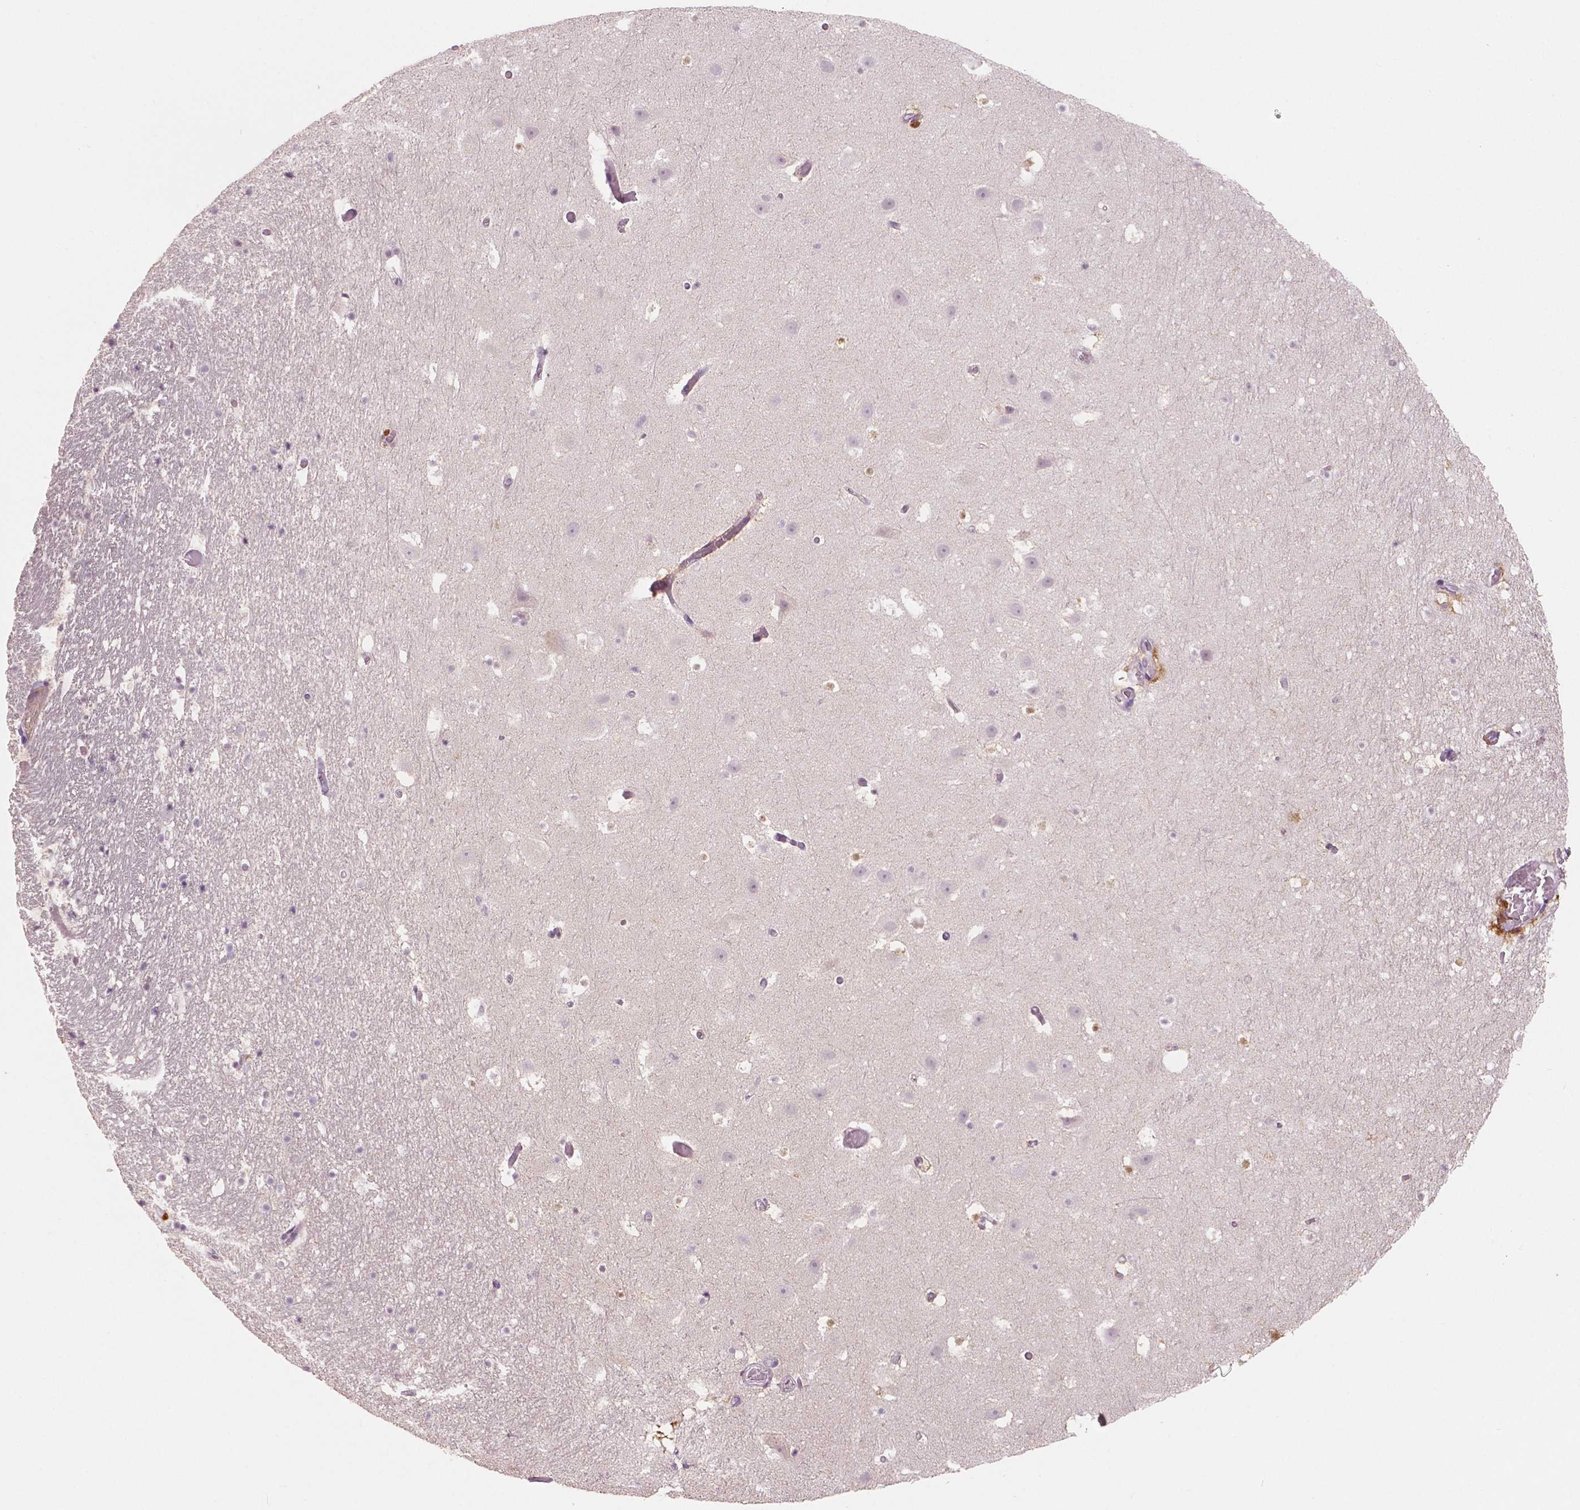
{"staining": {"intensity": "negative", "quantity": "none", "location": "none"}, "tissue": "hippocampus", "cell_type": "Glial cells", "image_type": "normal", "snomed": [{"axis": "morphology", "description": "Normal tissue, NOS"}, {"axis": "topography", "description": "Hippocampus"}], "caption": "Immunohistochemistry of normal hippocampus shows no positivity in glial cells.", "gene": "S100A4", "patient": {"sex": "male", "age": 26}}